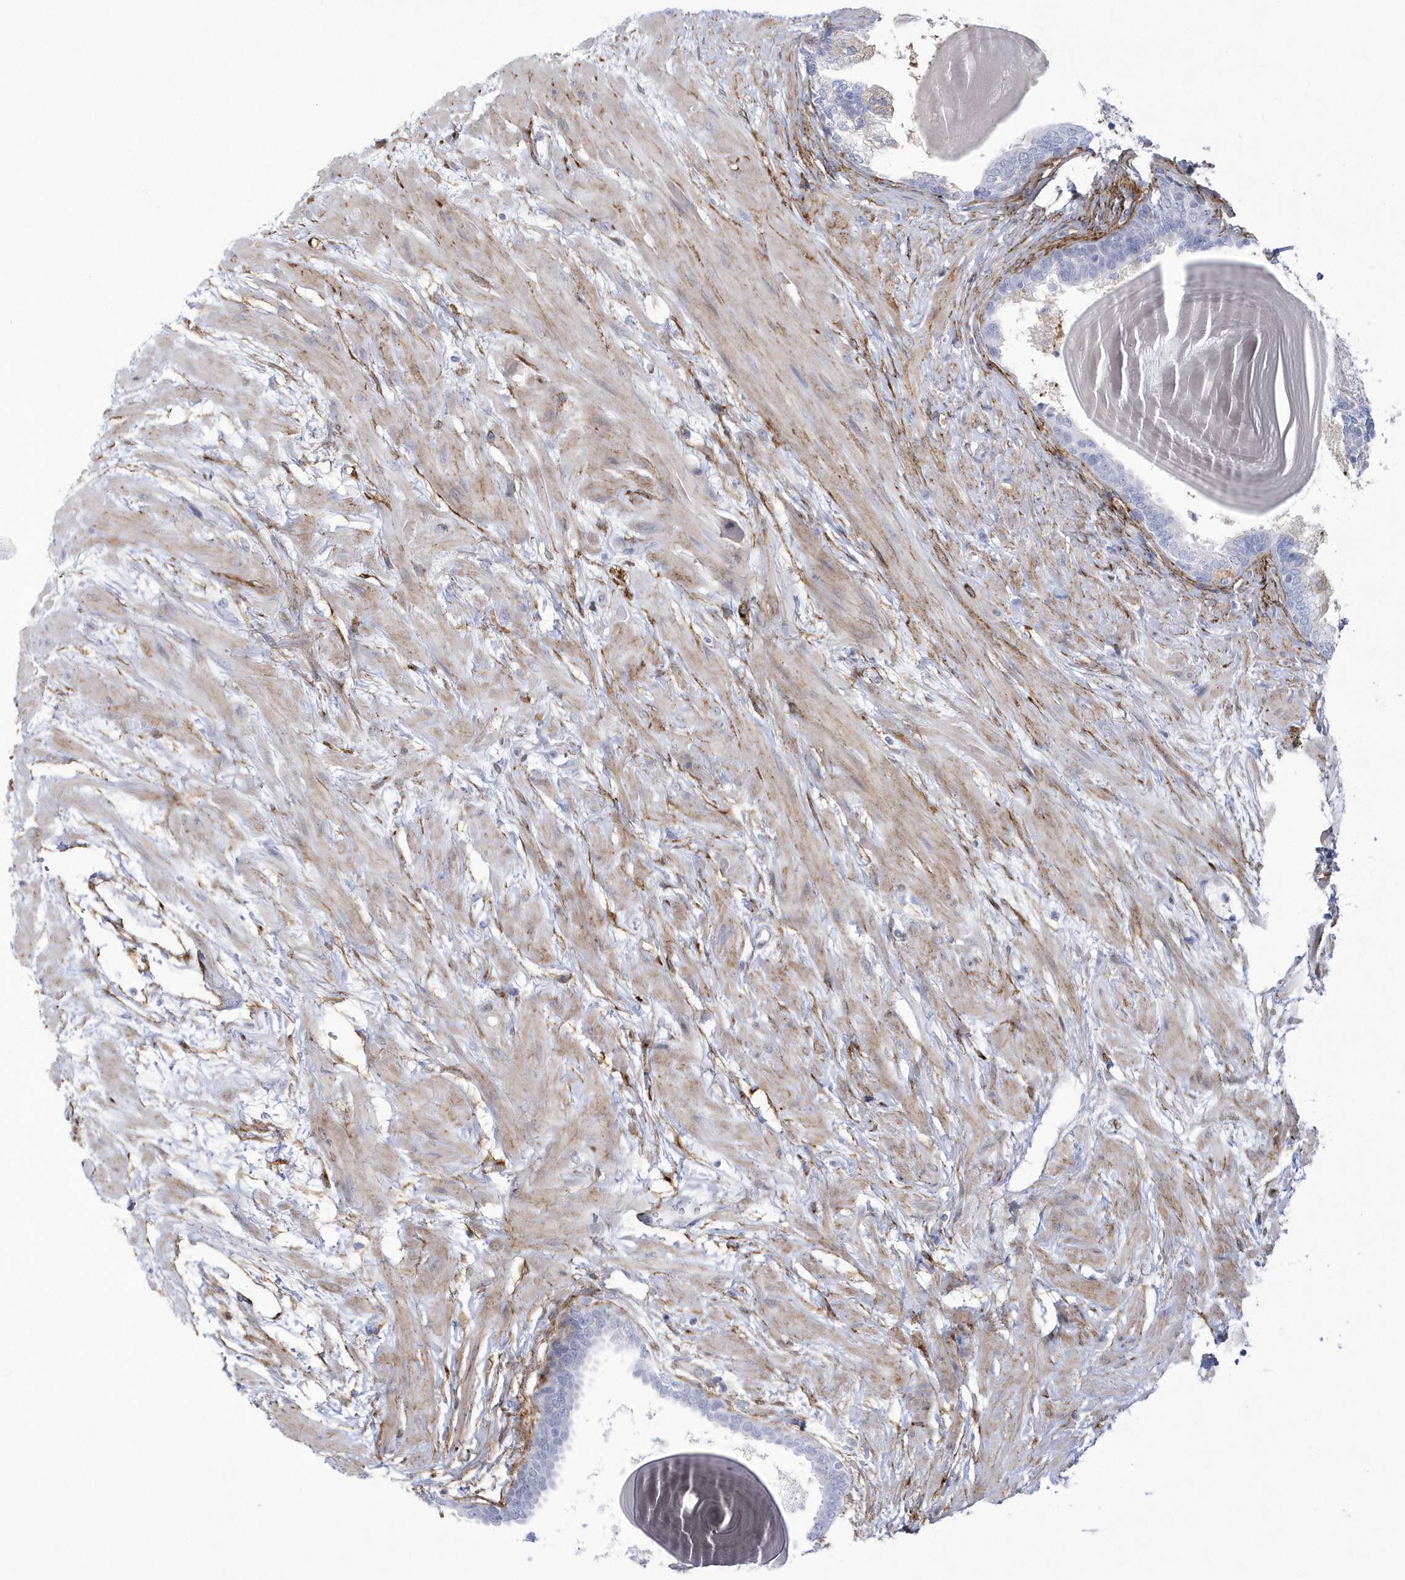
{"staining": {"intensity": "negative", "quantity": "none", "location": "none"}, "tissue": "prostate", "cell_type": "Glandular cells", "image_type": "normal", "snomed": [{"axis": "morphology", "description": "Normal tissue, NOS"}, {"axis": "topography", "description": "Prostate"}], "caption": "A high-resolution micrograph shows immunohistochemistry (IHC) staining of normal prostate, which shows no significant expression in glandular cells. Brightfield microscopy of immunohistochemistry stained with DAB (3,3'-diaminobenzidine) (brown) and hematoxylin (blue), captured at high magnification.", "gene": "WDR27", "patient": {"sex": "male", "age": 48}}